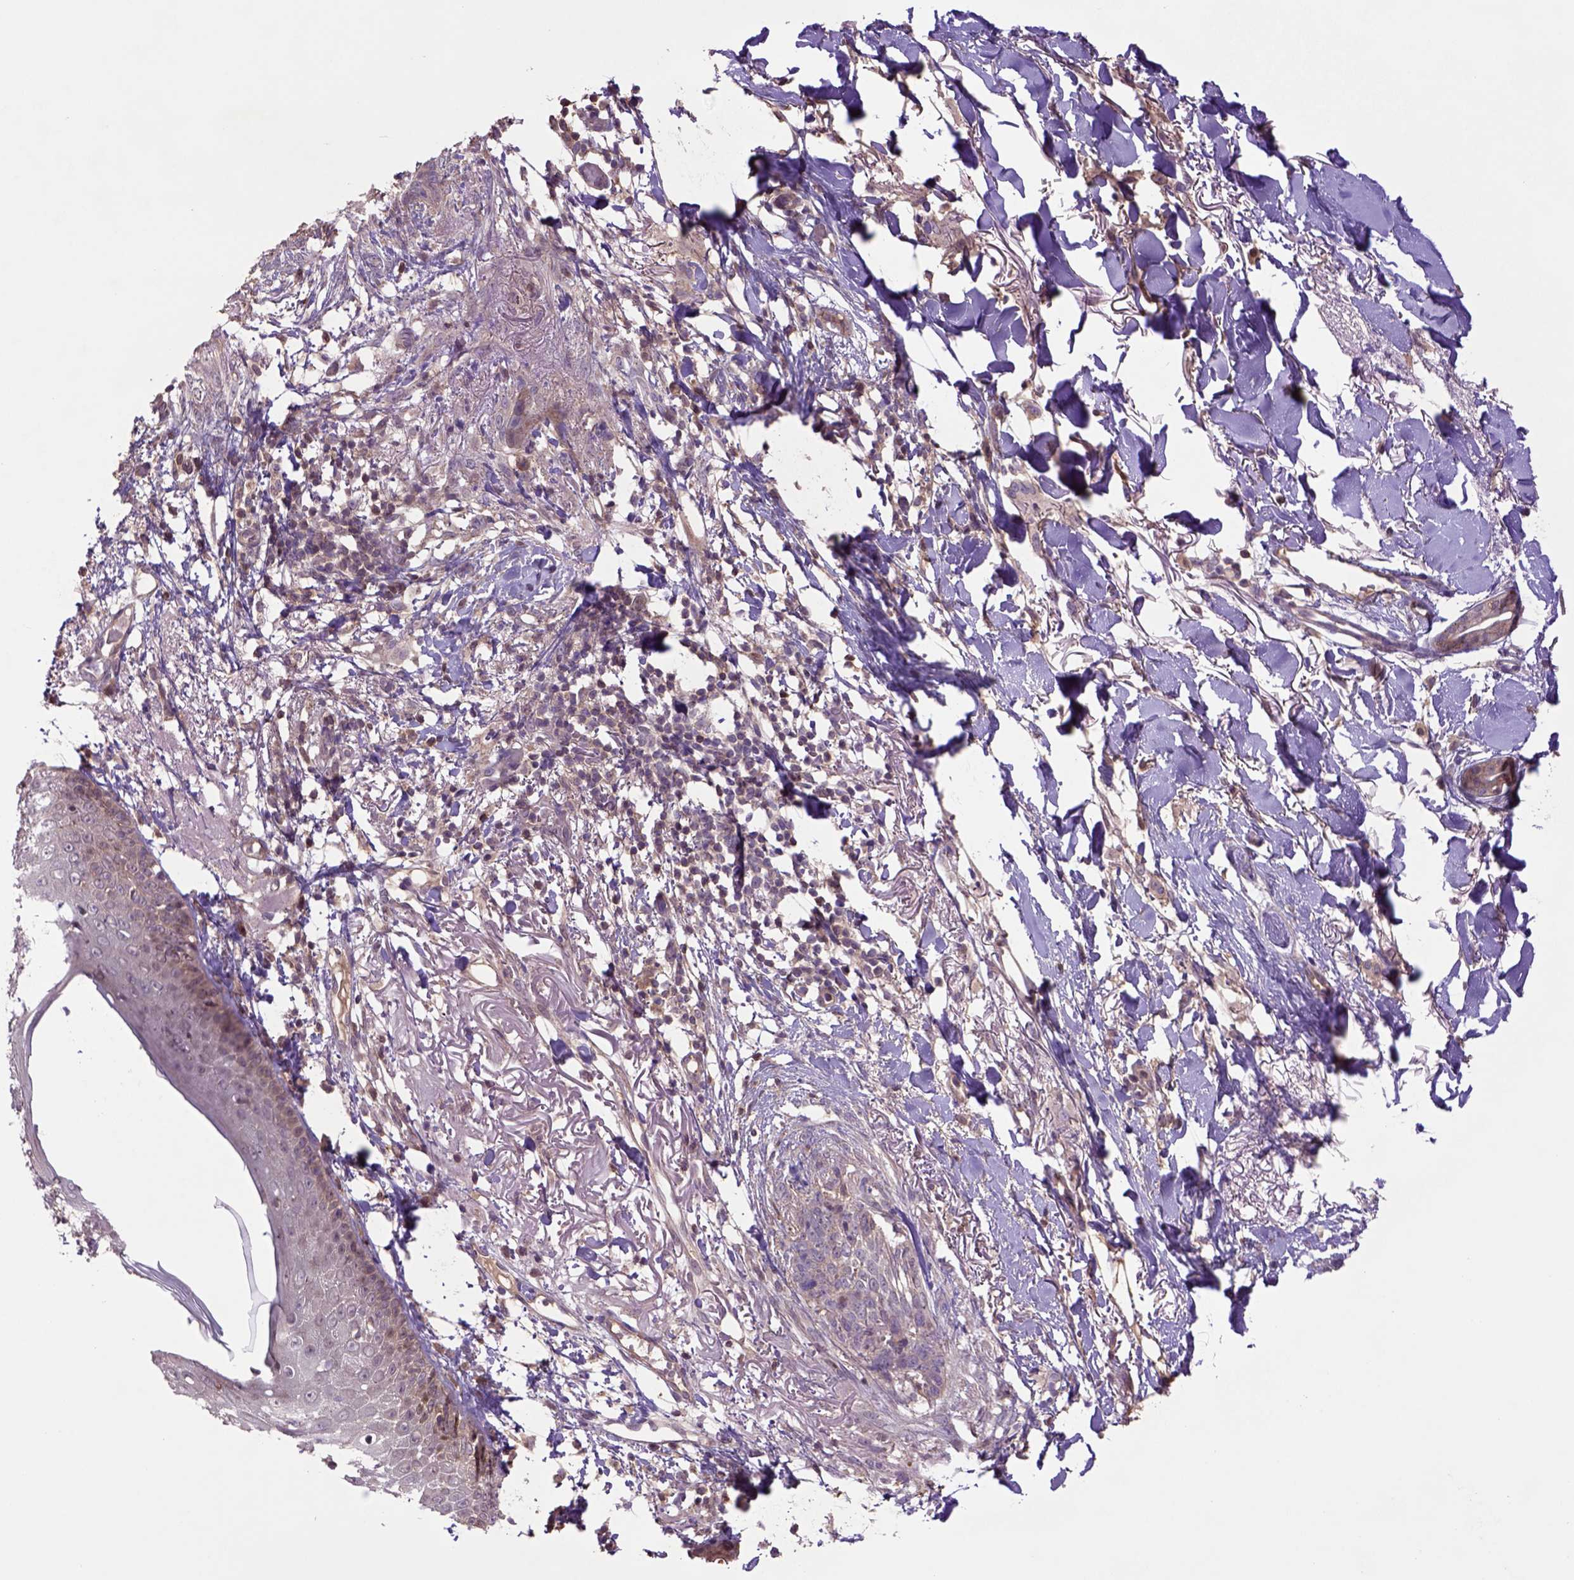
{"staining": {"intensity": "negative", "quantity": "none", "location": "none"}, "tissue": "skin cancer", "cell_type": "Tumor cells", "image_type": "cancer", "snomed": [{"axis": "morphology", "description": "Normal tissue, NOS"}, {"axis": "morphology", "description": "Basal cell carcinoma"}, {"axis": "topography", "description": "Skin"}], "caption": "Tumor cells show no significant protein expression in skin cancer.", "gene": "HSPBP1", "patient": {"sex": "male", "age": 84}}